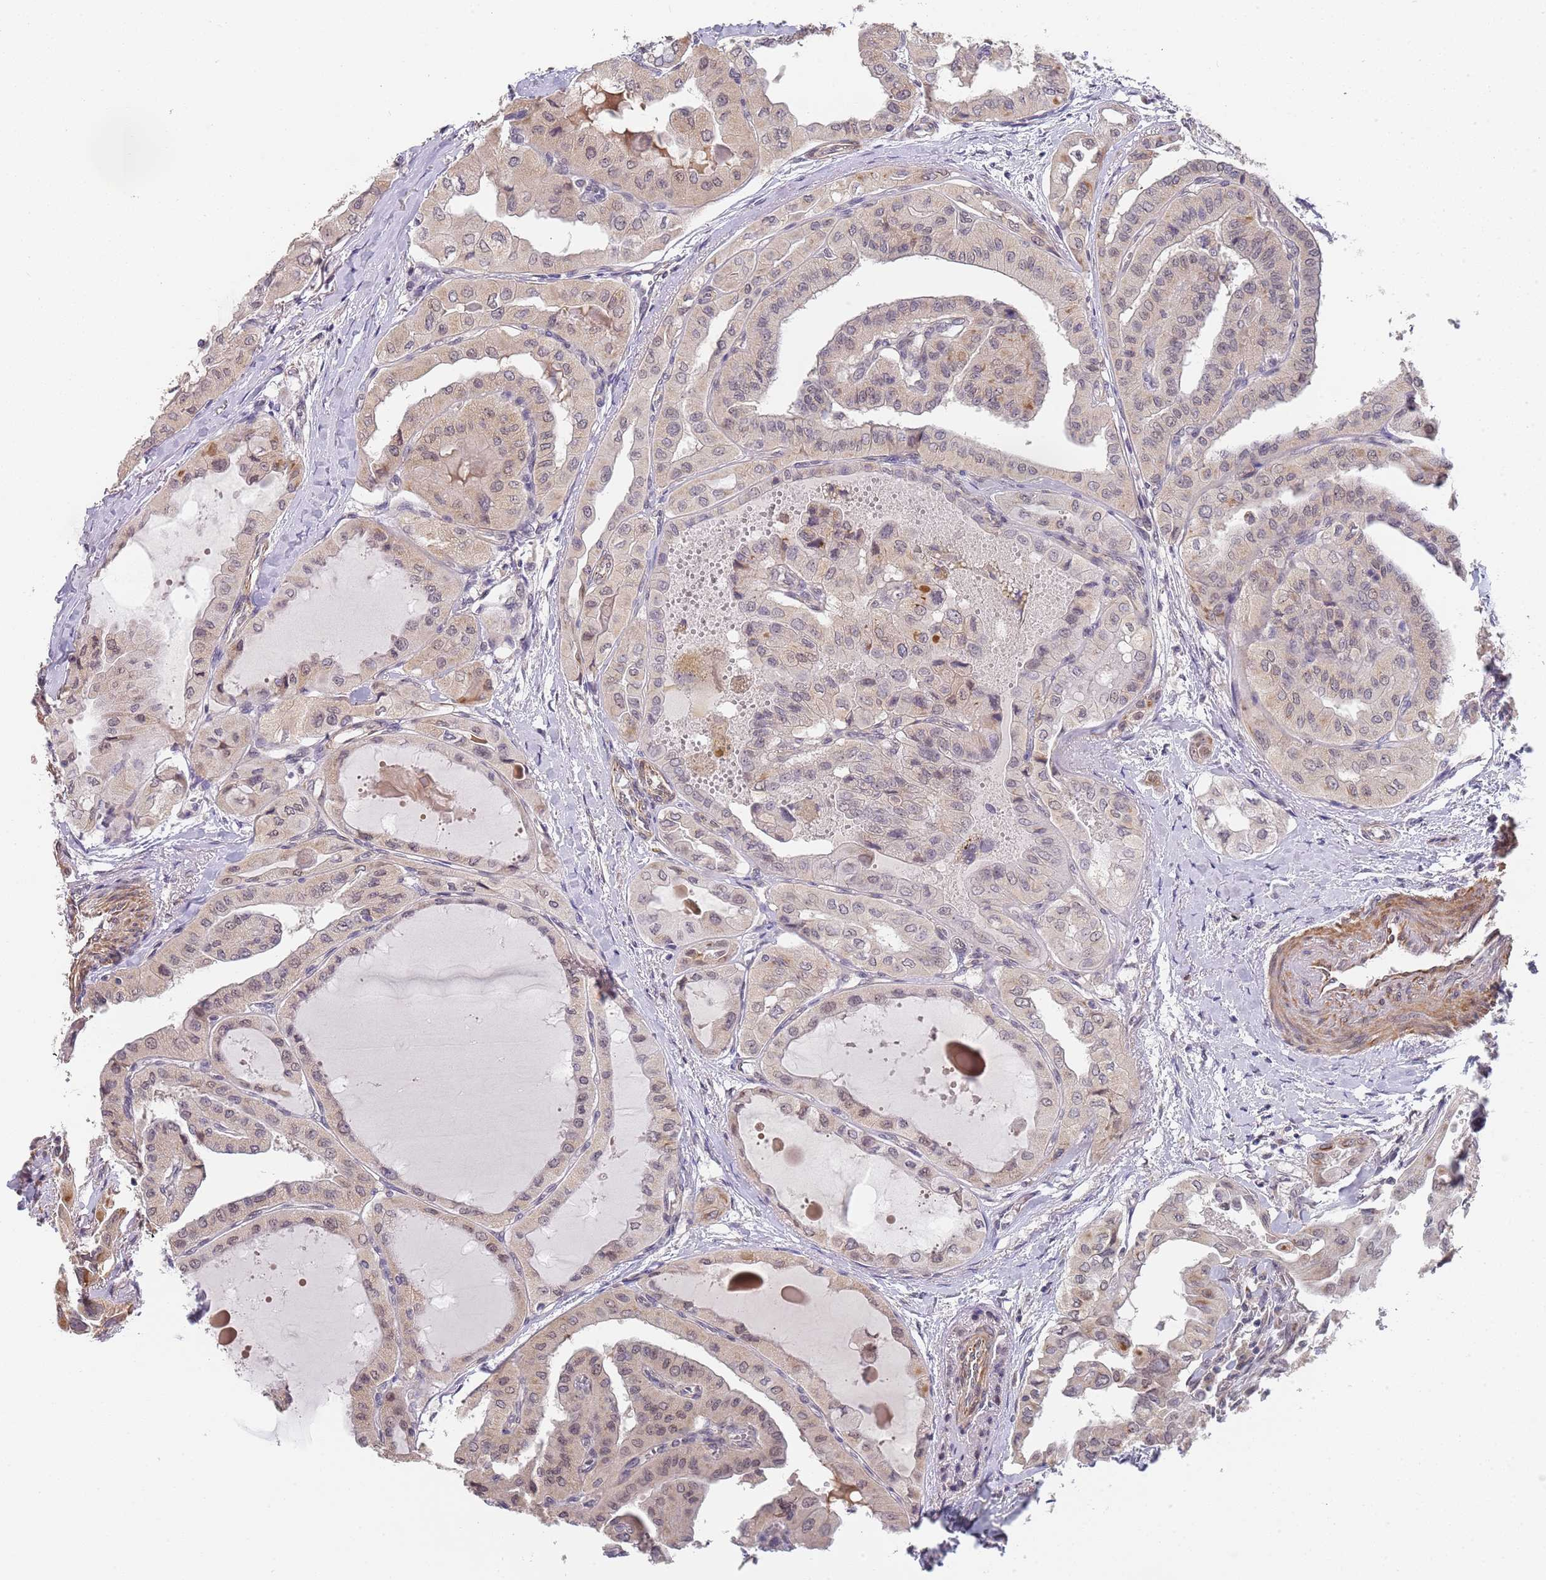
{"staining": {"intensity": "weak", "quantity": "<25%", "location": "cytoplasmic/membranous,nuclear"}, "tissue": "thyroid cancer", "cell_type": "Tumor cells", "image_type": "cancer", "snomed": [{"axis": "morphology", "description": "Papillary adenocarcinoma, NOS"}, {"axis": "topography", "description": "Thyroid gland"}], "caption": "There is no significant expression in tumor cells of thyroid cancer.", "gene": "B4GALT4", "patient": {"sex": "female", "age": 59}}